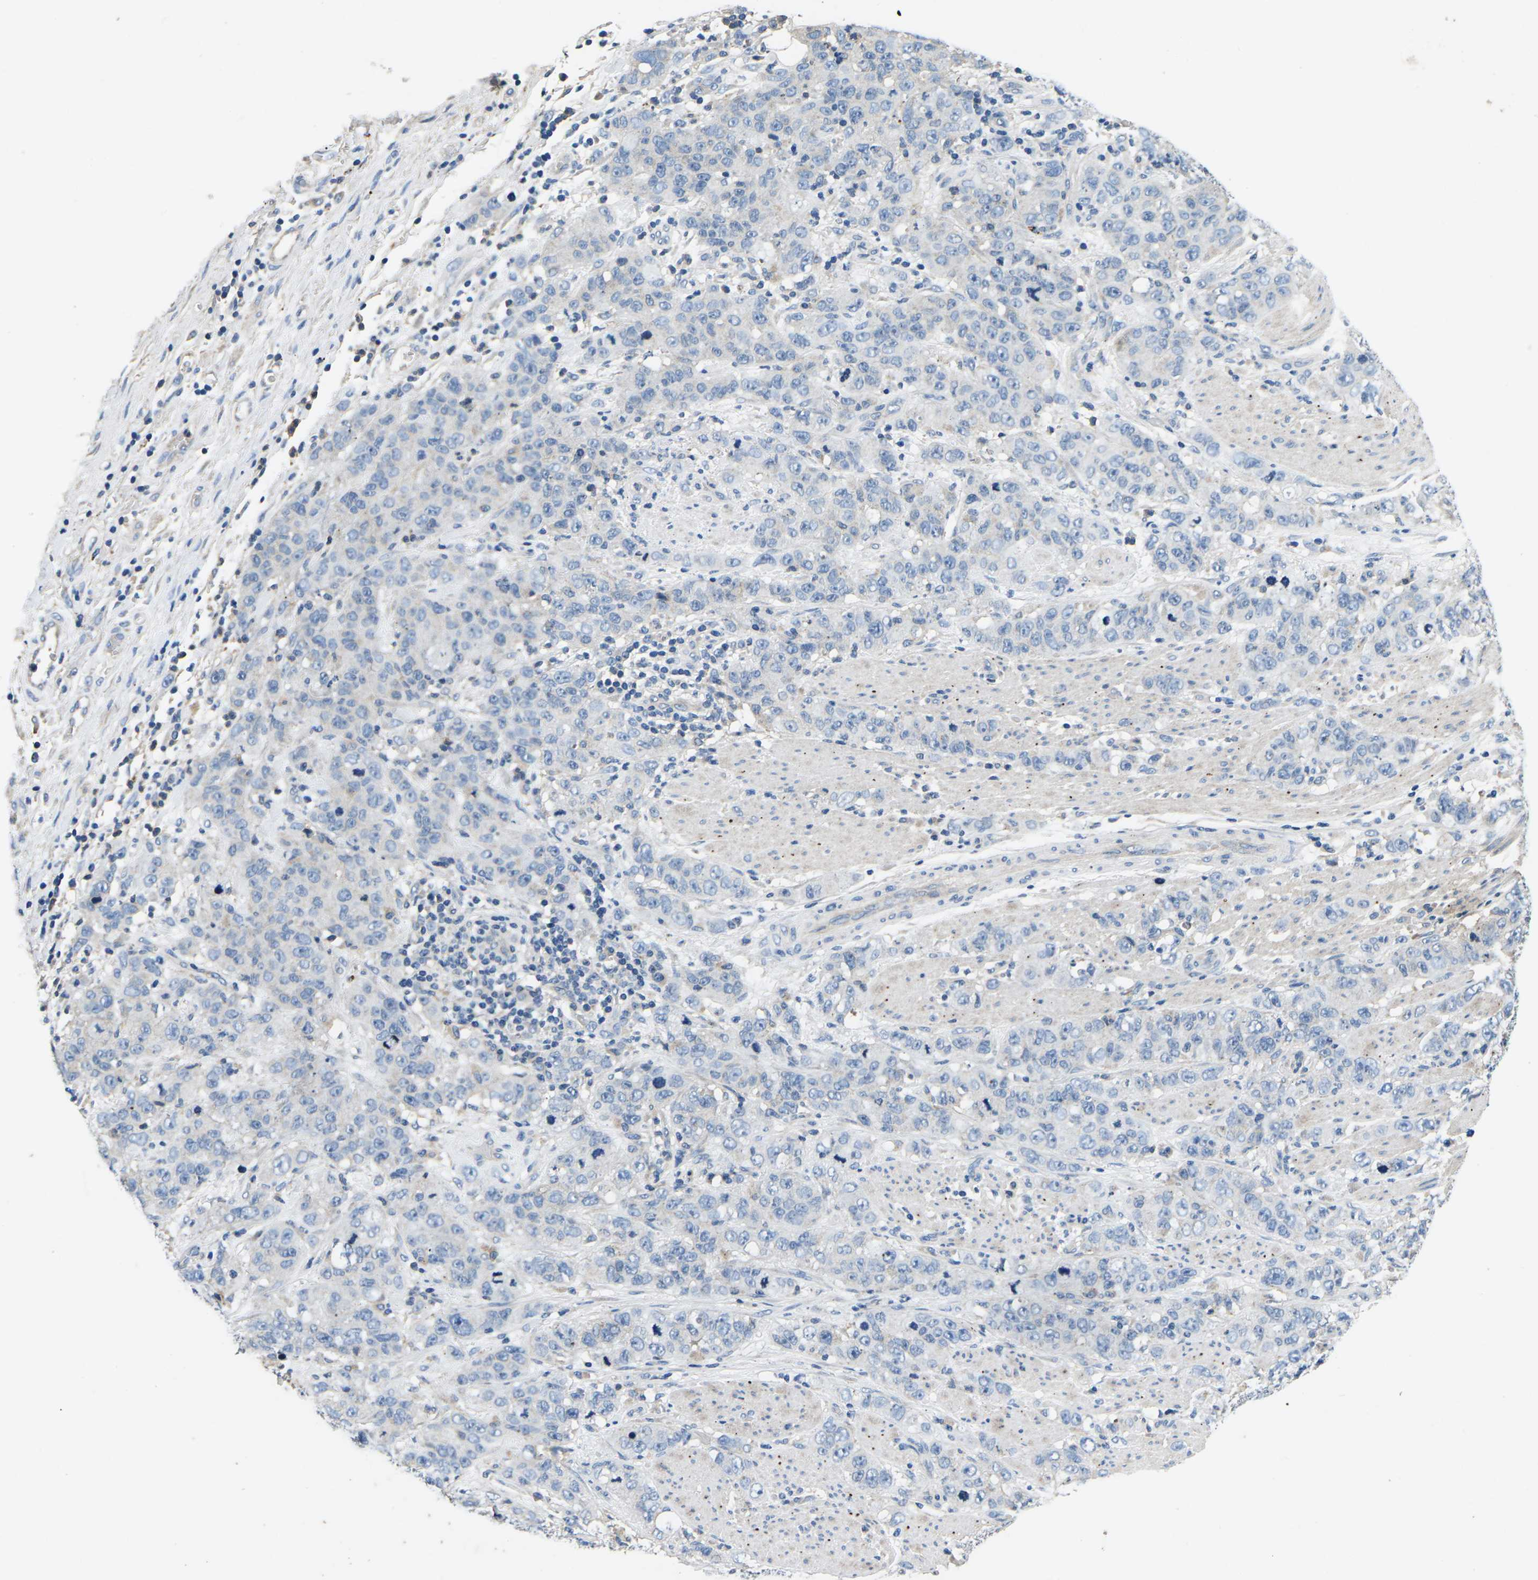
{"staining": {"intensity": "negative", "quantity": "none", "location": "none"}, "tissue": "stomach cancer", "cell_type": "Tumor cells", "image_type": "cancer", "snomed": [{"axis": "morphology", "description": "Adenocarcinoma, NOS"}, {"axis": "topography", "description": "Stomach"}], "caption": "Protein analysis of stomach cancer (adenocarcinoma) displays no significant positivity in tumor cells. (DAB (3,3'-diaminobenzidine) IHC visualized using brightfield microscopy, high magnification).", "gene": "PDCD6IP", "patient": {"sex": "male", "age": 48}}